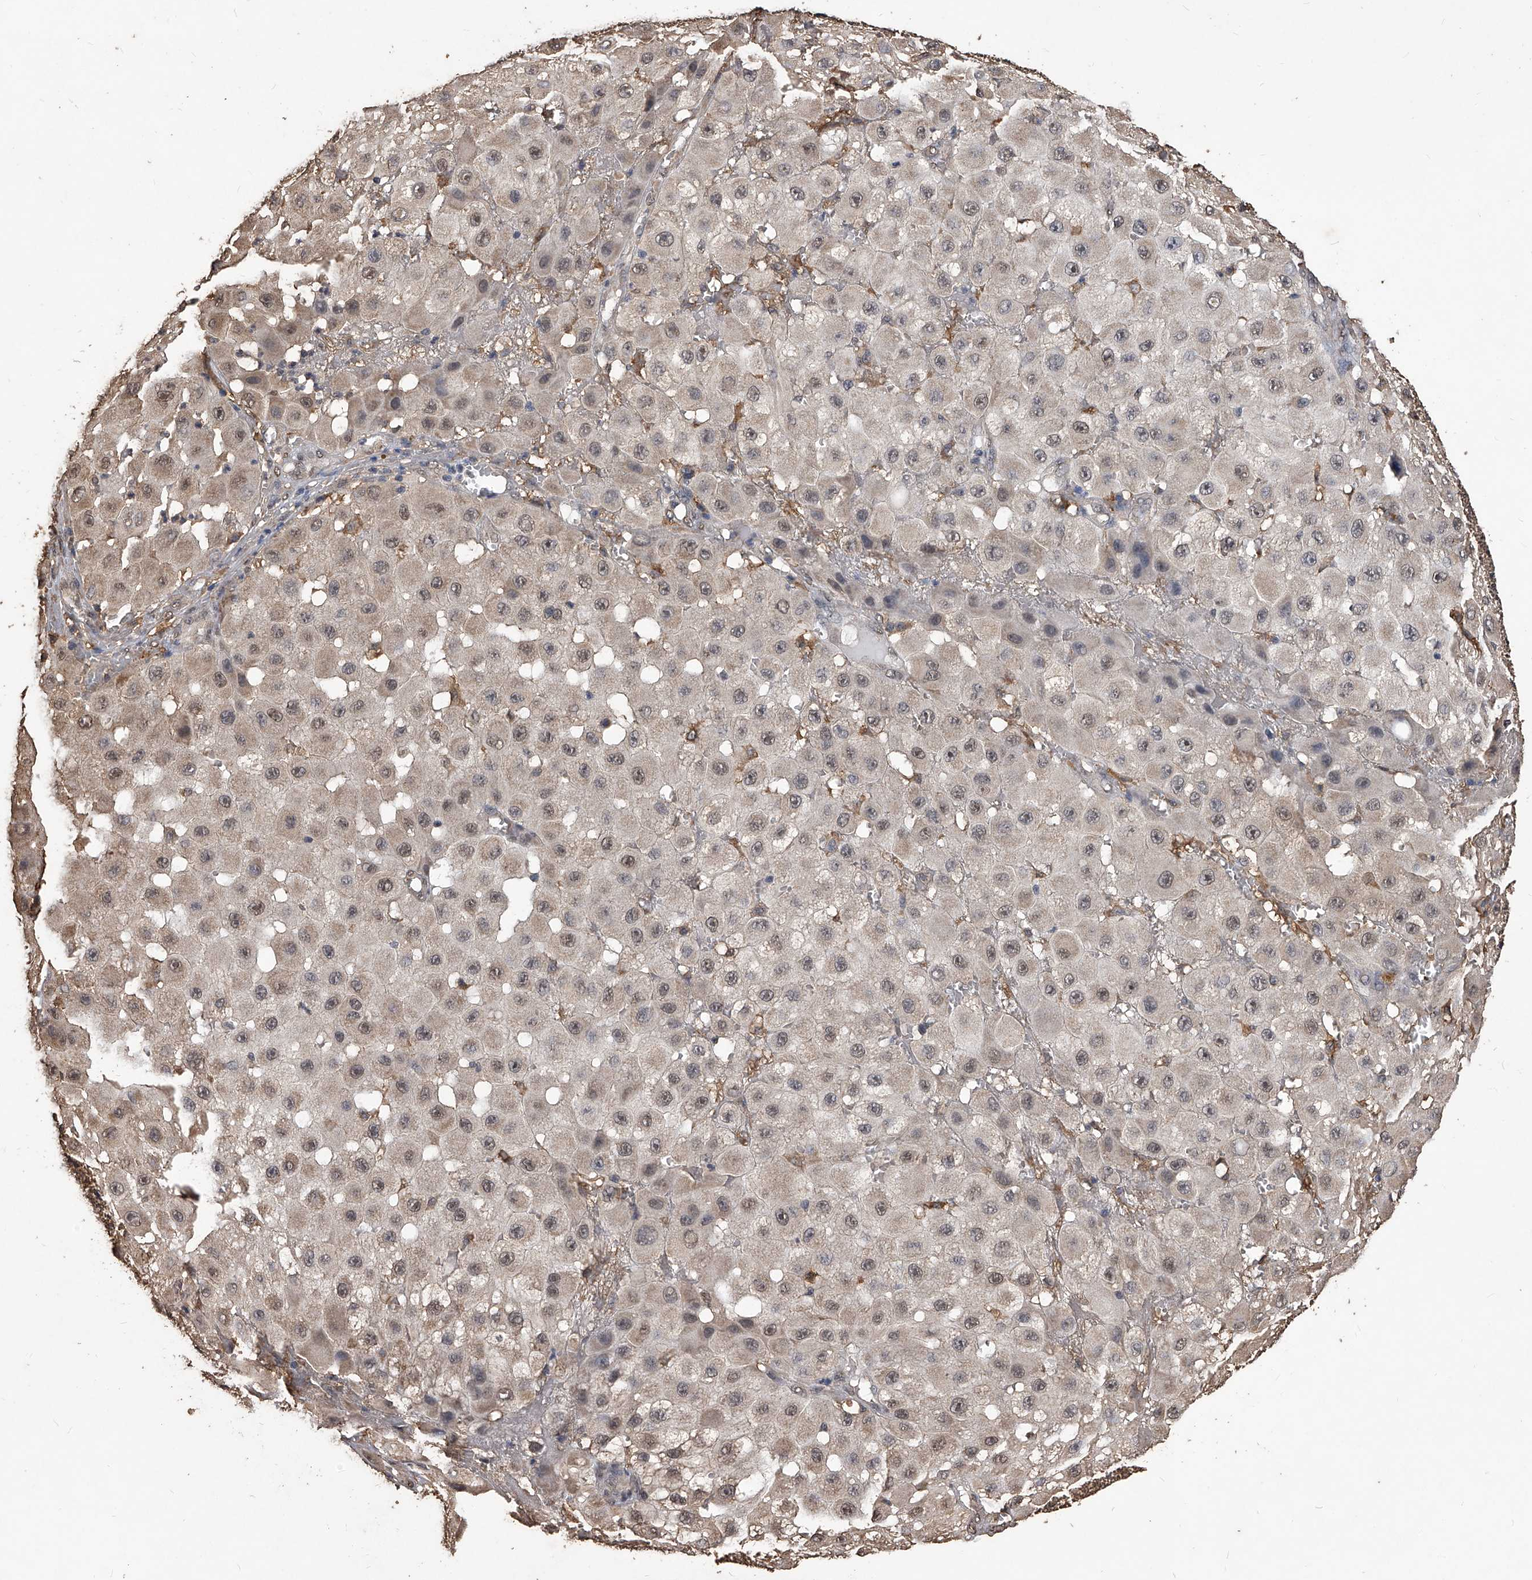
{"staining": {"intensity": "weak", "quantity": "25%-75%", "location": "cytoplasmic/membranous,nuclear"}, "tissue": "melanoma", "cell_type": "Tumor cells", "image_type": "cancer", "snomed": [{"axis": "morphology", "description": "Malignant melanoma, NOS"}, {"axis": "topography", "description": "Skin"}], "caption": "Protein staining displays weak cytoplasmic/membranous and nuclear positivity in about 25%-75% of tumor cells in melanoma.", "gene": "FBXL4", "patient": {"sex": "female", "age": 81}}